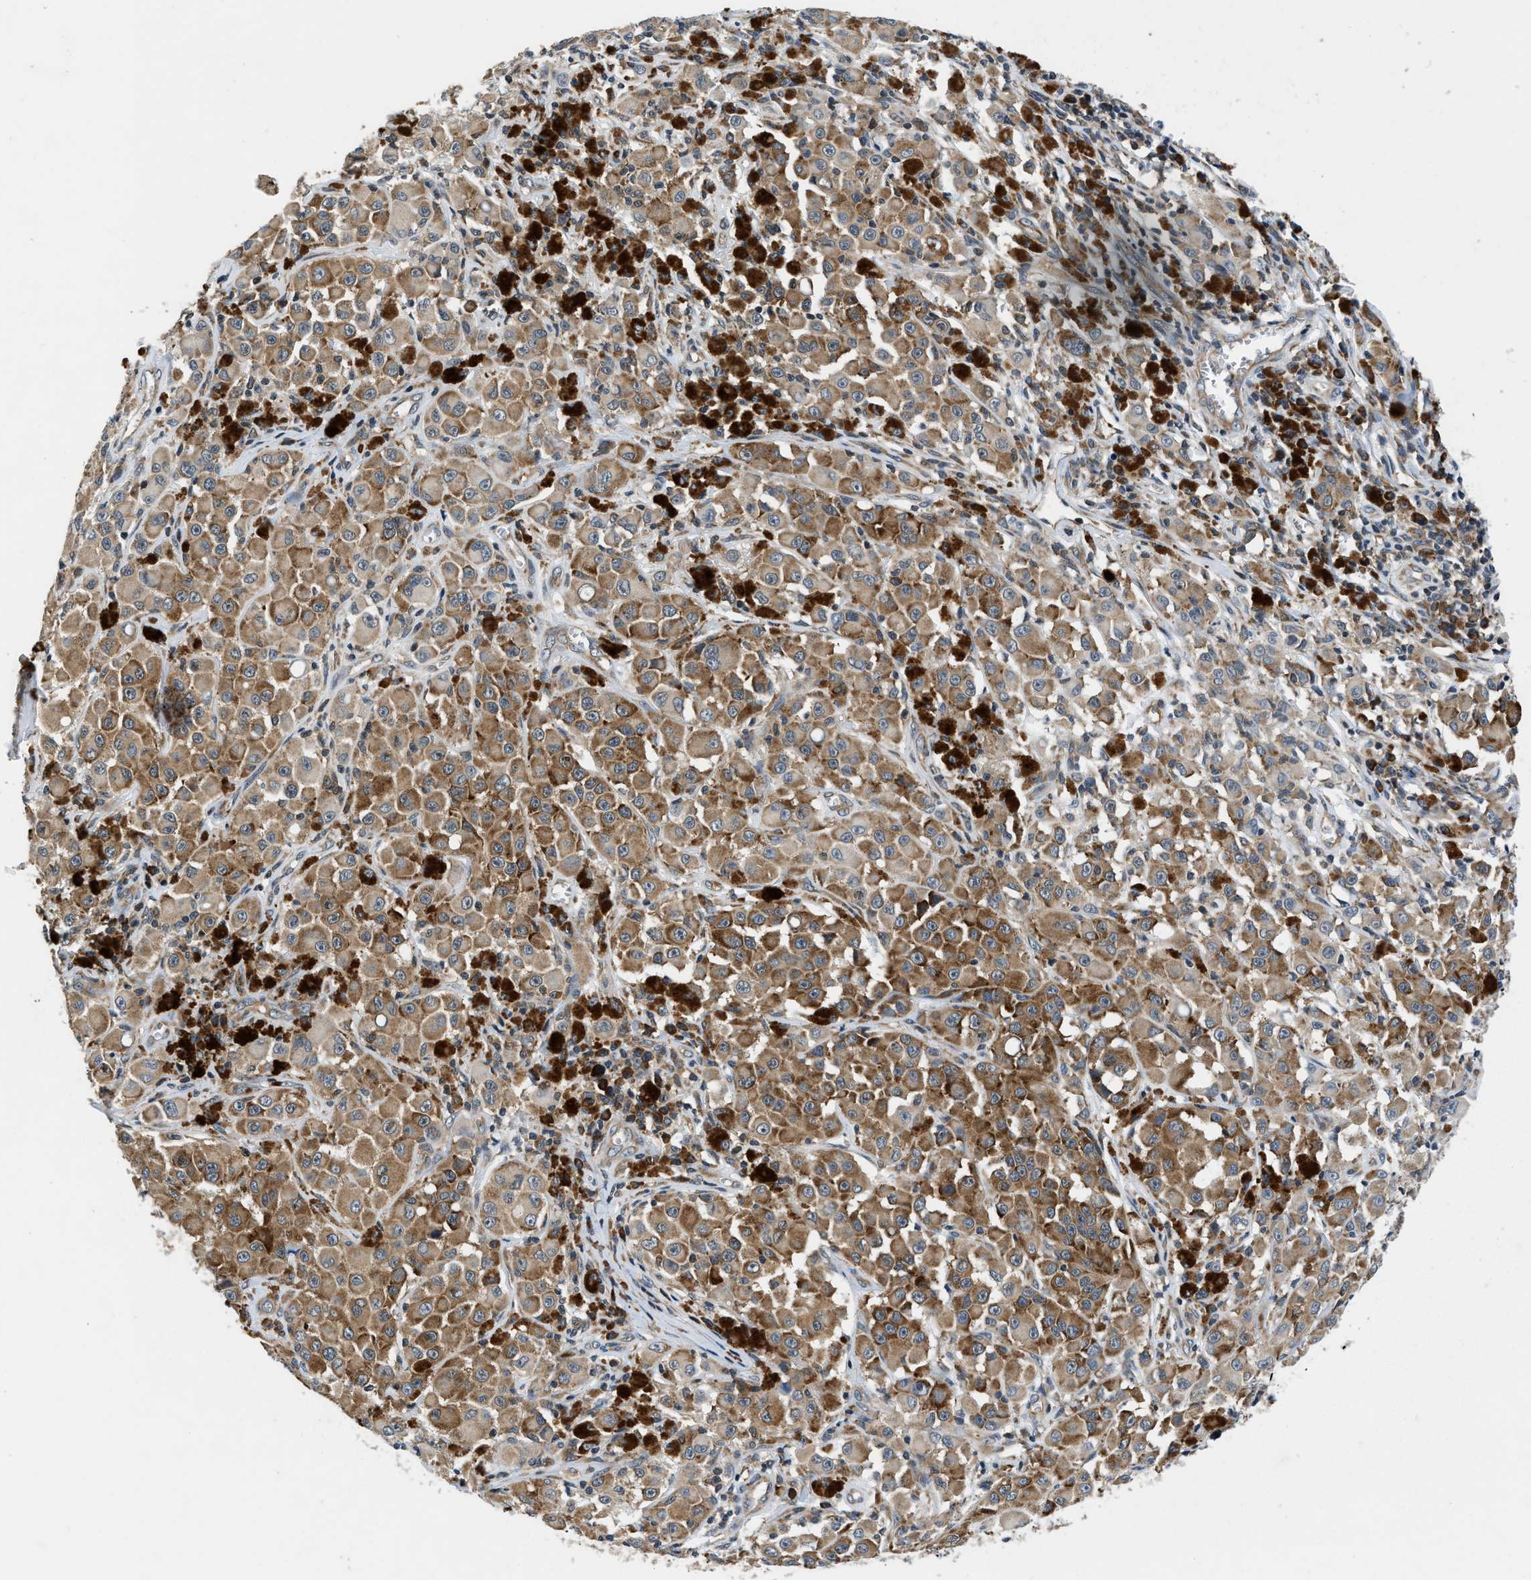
{"staining": {"intensity": "moderate", "quantity": ">75%", "location": "cytoplasmic/membranous"}, "tissue": "melanoma", "cell_type": "Tumor cells", "image_type": "cancer", "snomed": [{"axis": "morphology", "description": "Malignant melanoma, NOS"}, {"axis": "topography", "description": "Skin"}], "caption": "Melanoma tissue reveals moderate cytoplasmic/membranous positivity in approximately >75% of tumor cells, visualized by immunohistochemistry.", "gene": "PA2G4", "patient": {"sex": "male", "age": 84}}